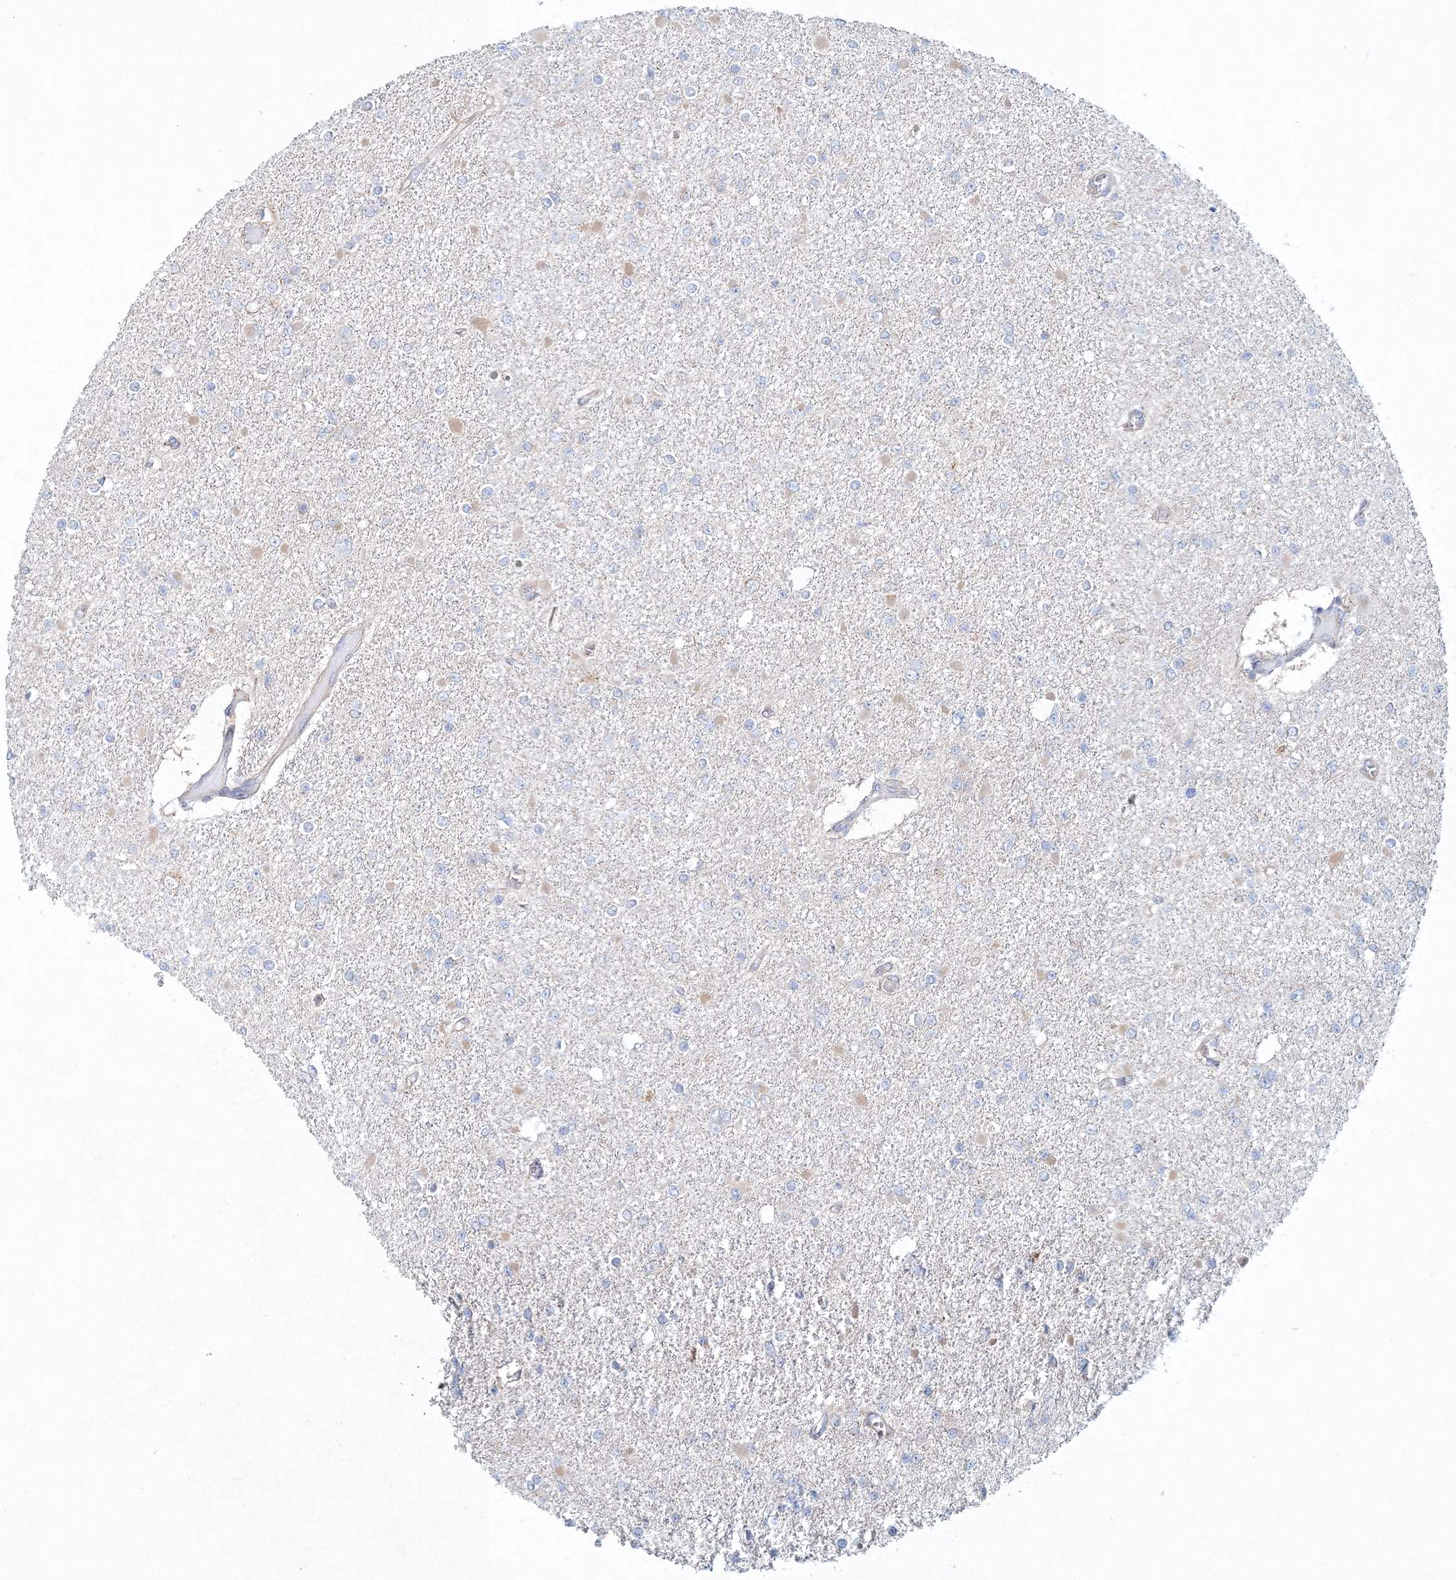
{"staining": {"intensity": "negative", "quantity": "none", "location": "none"}, "tissue": "glioma", "cell_type": "Tumor cells", "image_type": "cancer", "snomed": [{"axis": "morphology", "description": "Glioma, malignant, Low grade"}, {"axis": "topography", "description": "Brain"}], "caption": "DAB (3,3'-diaminobenzidine) immunohistochemical staining of glioma shows no significant expression in tumor cells.", "gene": "SEC23IP", "patient": {"sex": "female", "age": 22}}